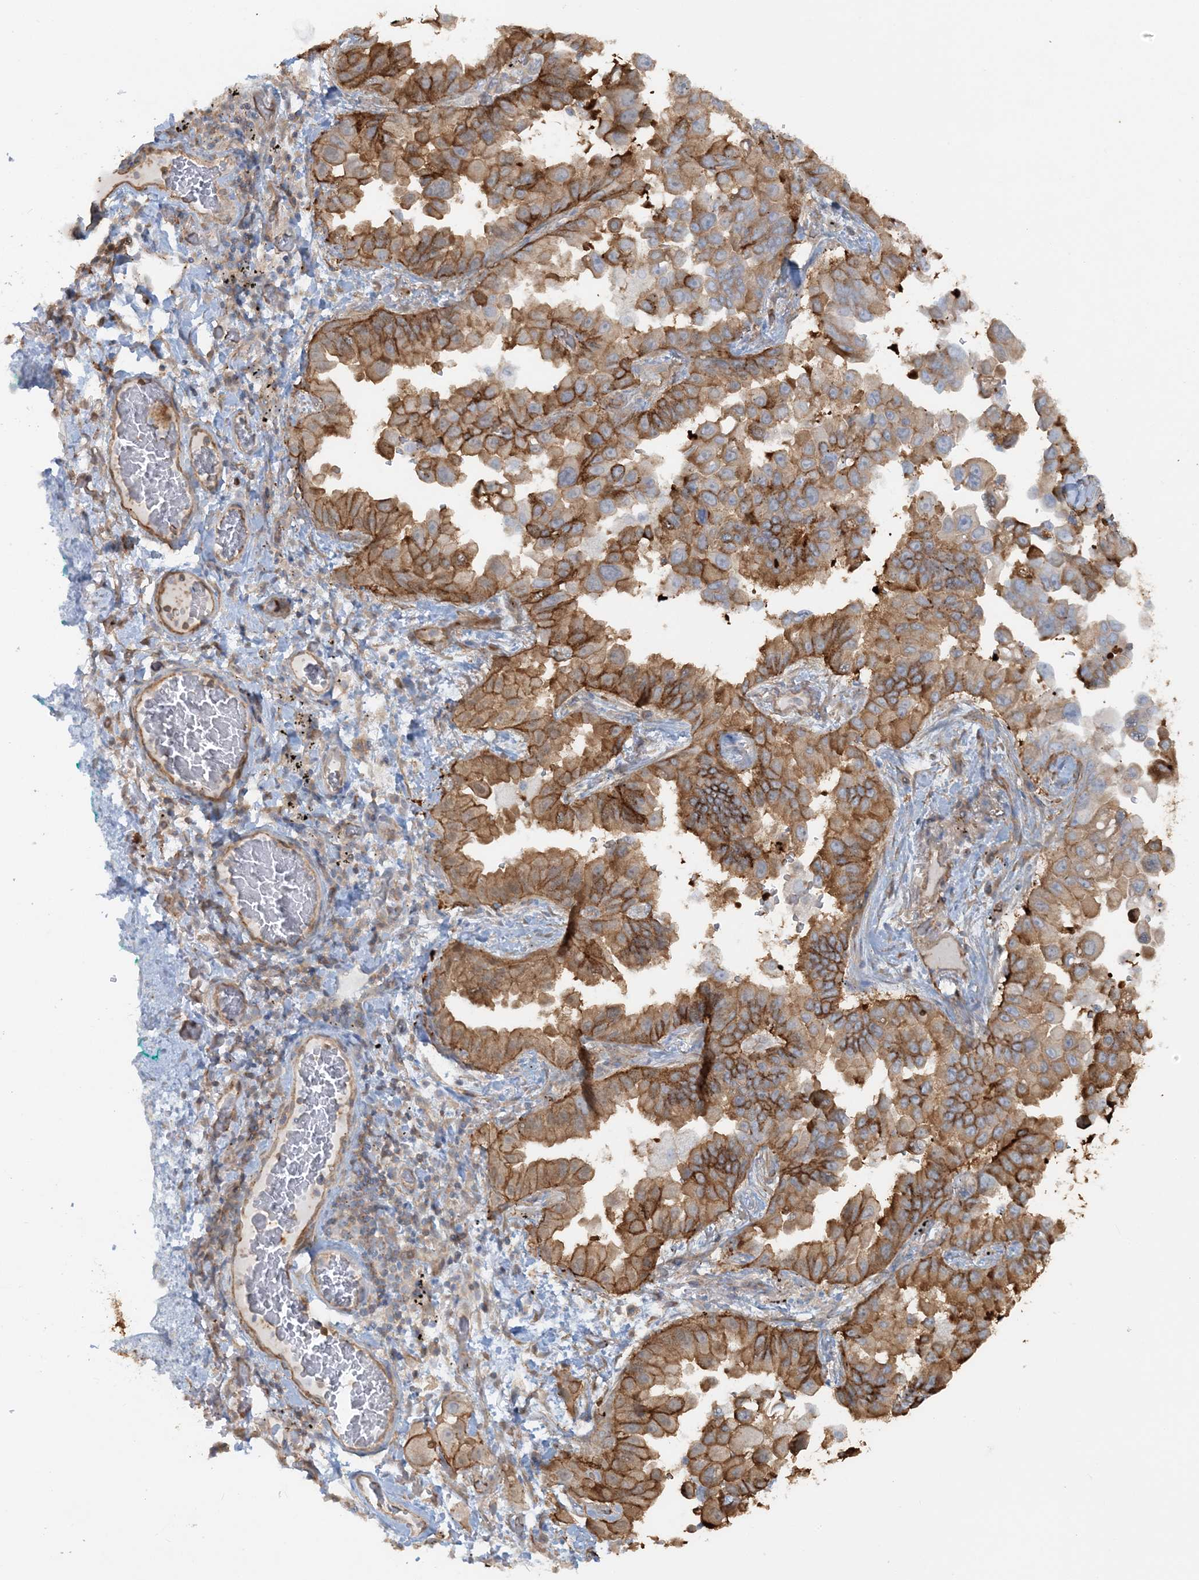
{"staining": {"intensity": "moderate", "quantity": "25%-75%", "location": "cytoplasmic/membranous"}, "tissue": "lung cancer", "cell_type": "Tumor cells", "image_type": "cancer", "snomed": [{"axis": "morphology", "description": "Adenocarcinoma, NOS"}, {"axis": "topography", "description": "Lung"}], "caption": "Immunohistochemical staining of human adenocarcinoma (lung) displays medium levels of moderate cytoplasmic/membranous staining in approximately 25%-75% of tumor cells. Immunohistochemistry (ihc) stains the protein of interest in brown and the nuclei are stained blue.", "gene": "DSTN", "patient": {"sex": "female", "age": 67}}